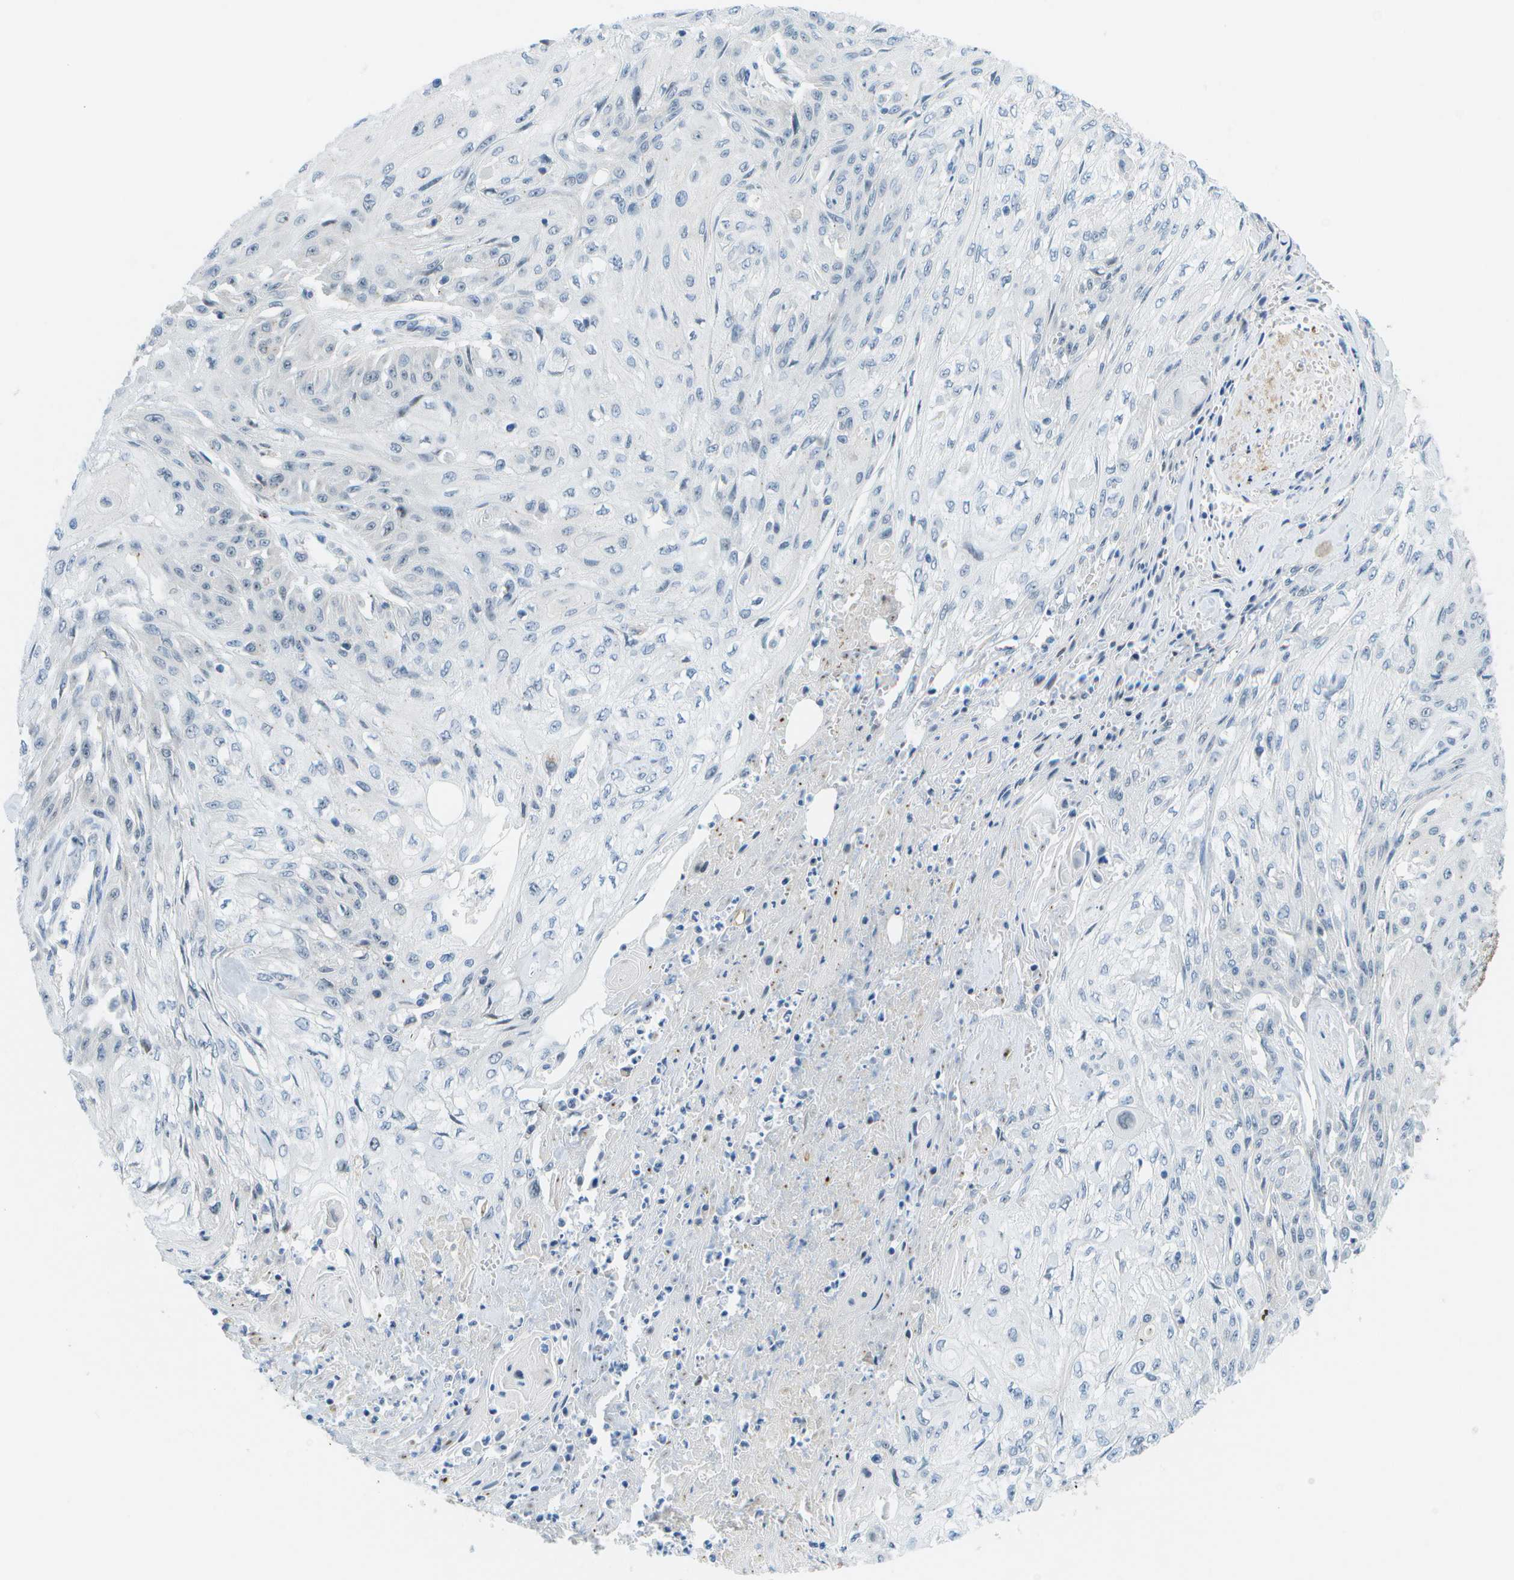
{"staining": {"intensity": "negative", "quantity": "none", "location": "none"}, "tissue": "skin cancer", "cell_type": "Tumor cells", "image_type": "cancer", "snomed": [{"axis": "morphology", "description": "Squamous cell carcinoma, NOS"}, {"axis": "morphology", "description": "Squamous cell carcinoma, metastatic, NOS"}, {"axis": "topography", "description": "Skin"}, {"axis": "topography", "description": "Lymph node"}], "caption": "IHC micrograph of squamous cell carcinoma (skin) stained for a protein (brown), which exhibits no expression in tumor cells. (DAB immunohistochemistry (IHC), high magnification).", "gene": "PITHD1", "patient": {"sex": "male", "age": 75}}